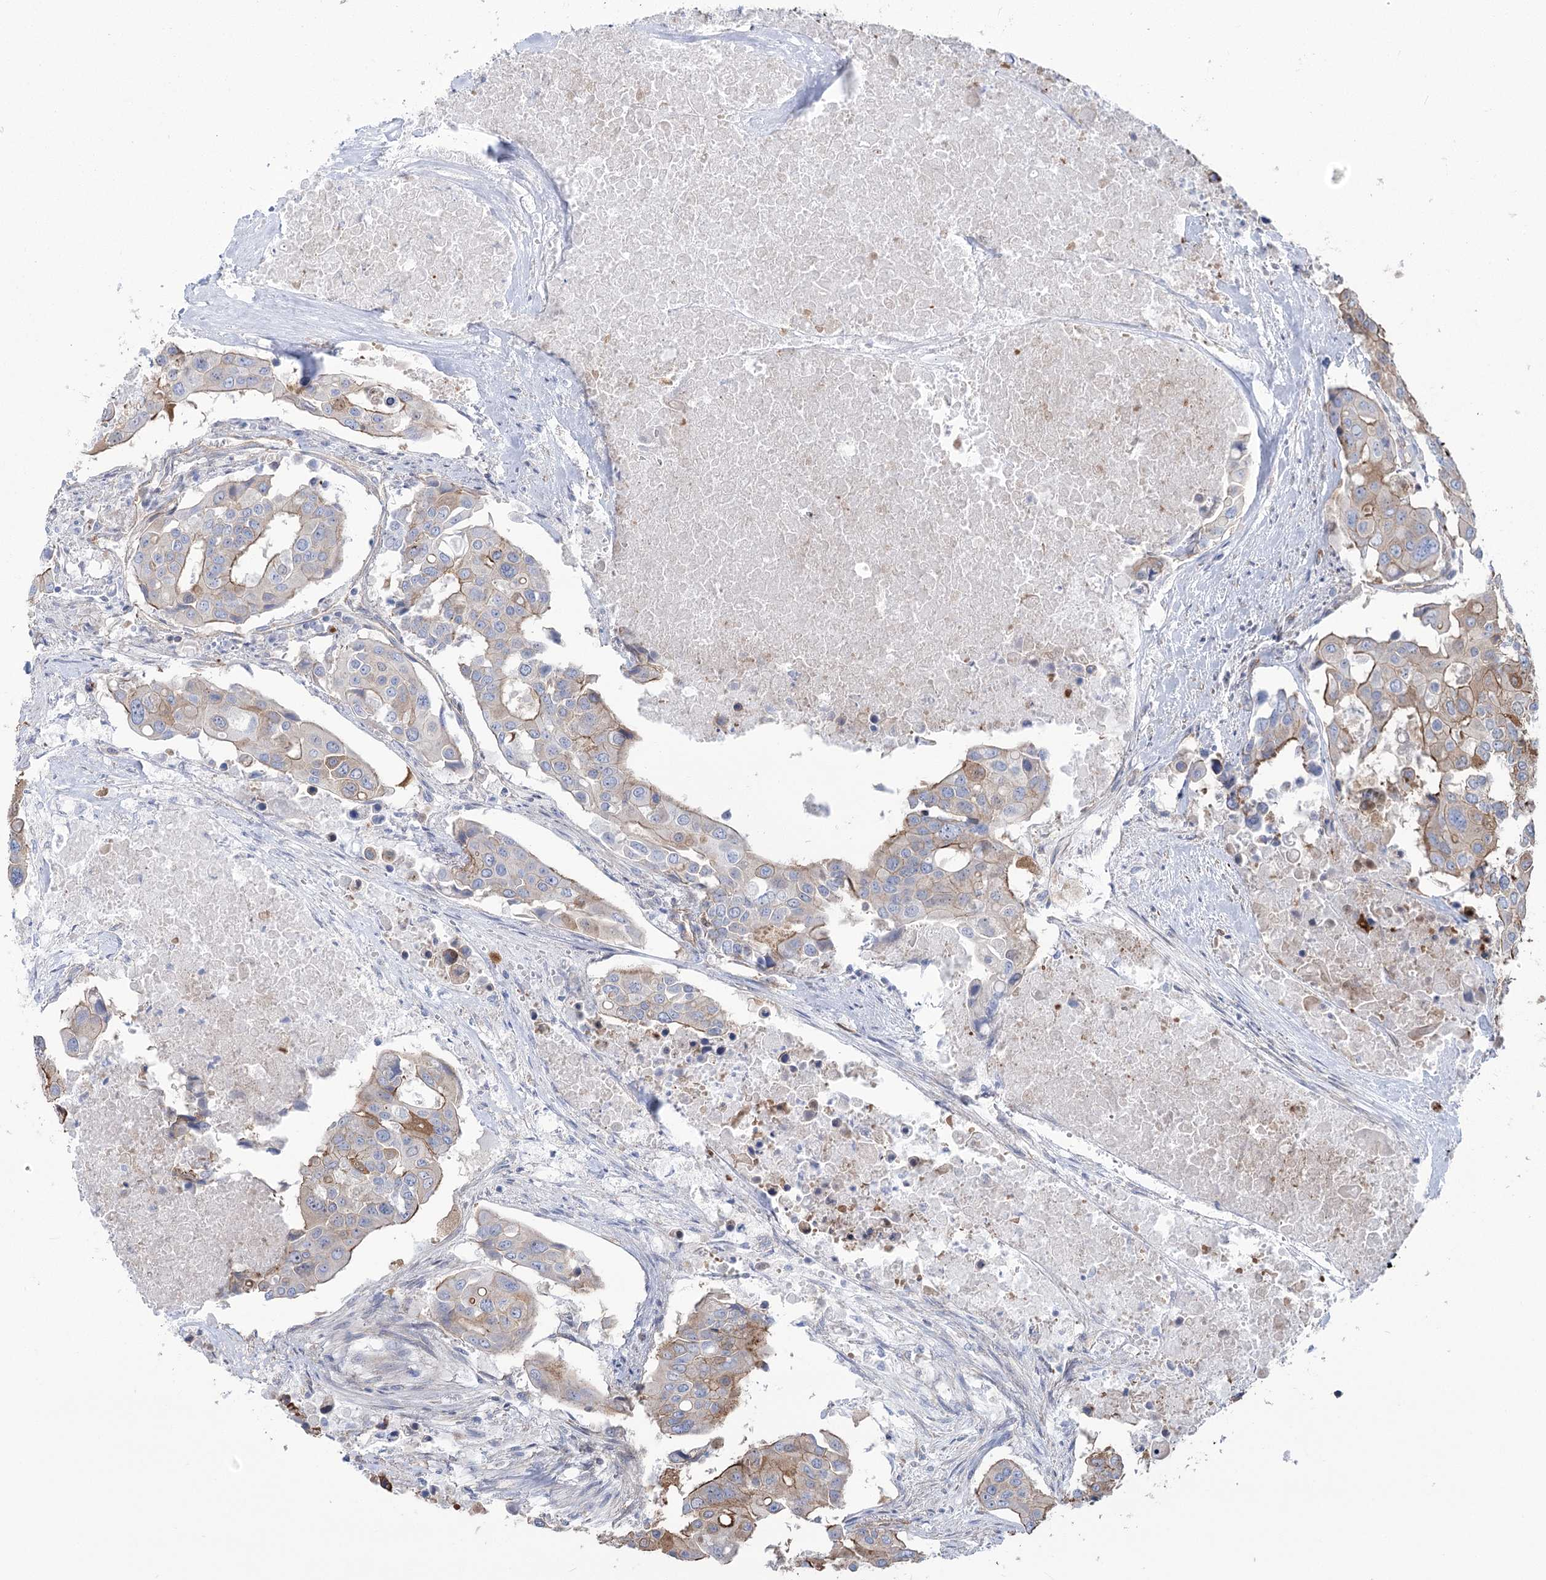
{"staining": {"intensity": "moderate", "quantity": "25%-75%", "location": "cytoplasmic/membranous"}, "tissue": "colorectal cancer", "cell_type": "Tumor cells", "image_type": "cancer", "snomed": [{"axis": "morphology", "description": "Adenocarcinoma, NOS"}, {"axis": "topography", "description": "Colon"}], "caption": "A brown stain highlights moderate cytoplasmic/membranous staining of a protein in human colorectal cancer (adenocarcinoma) tumor cells.", "gene": "PLEKHA5", "patient": {"sex": "male", "age": 77}}